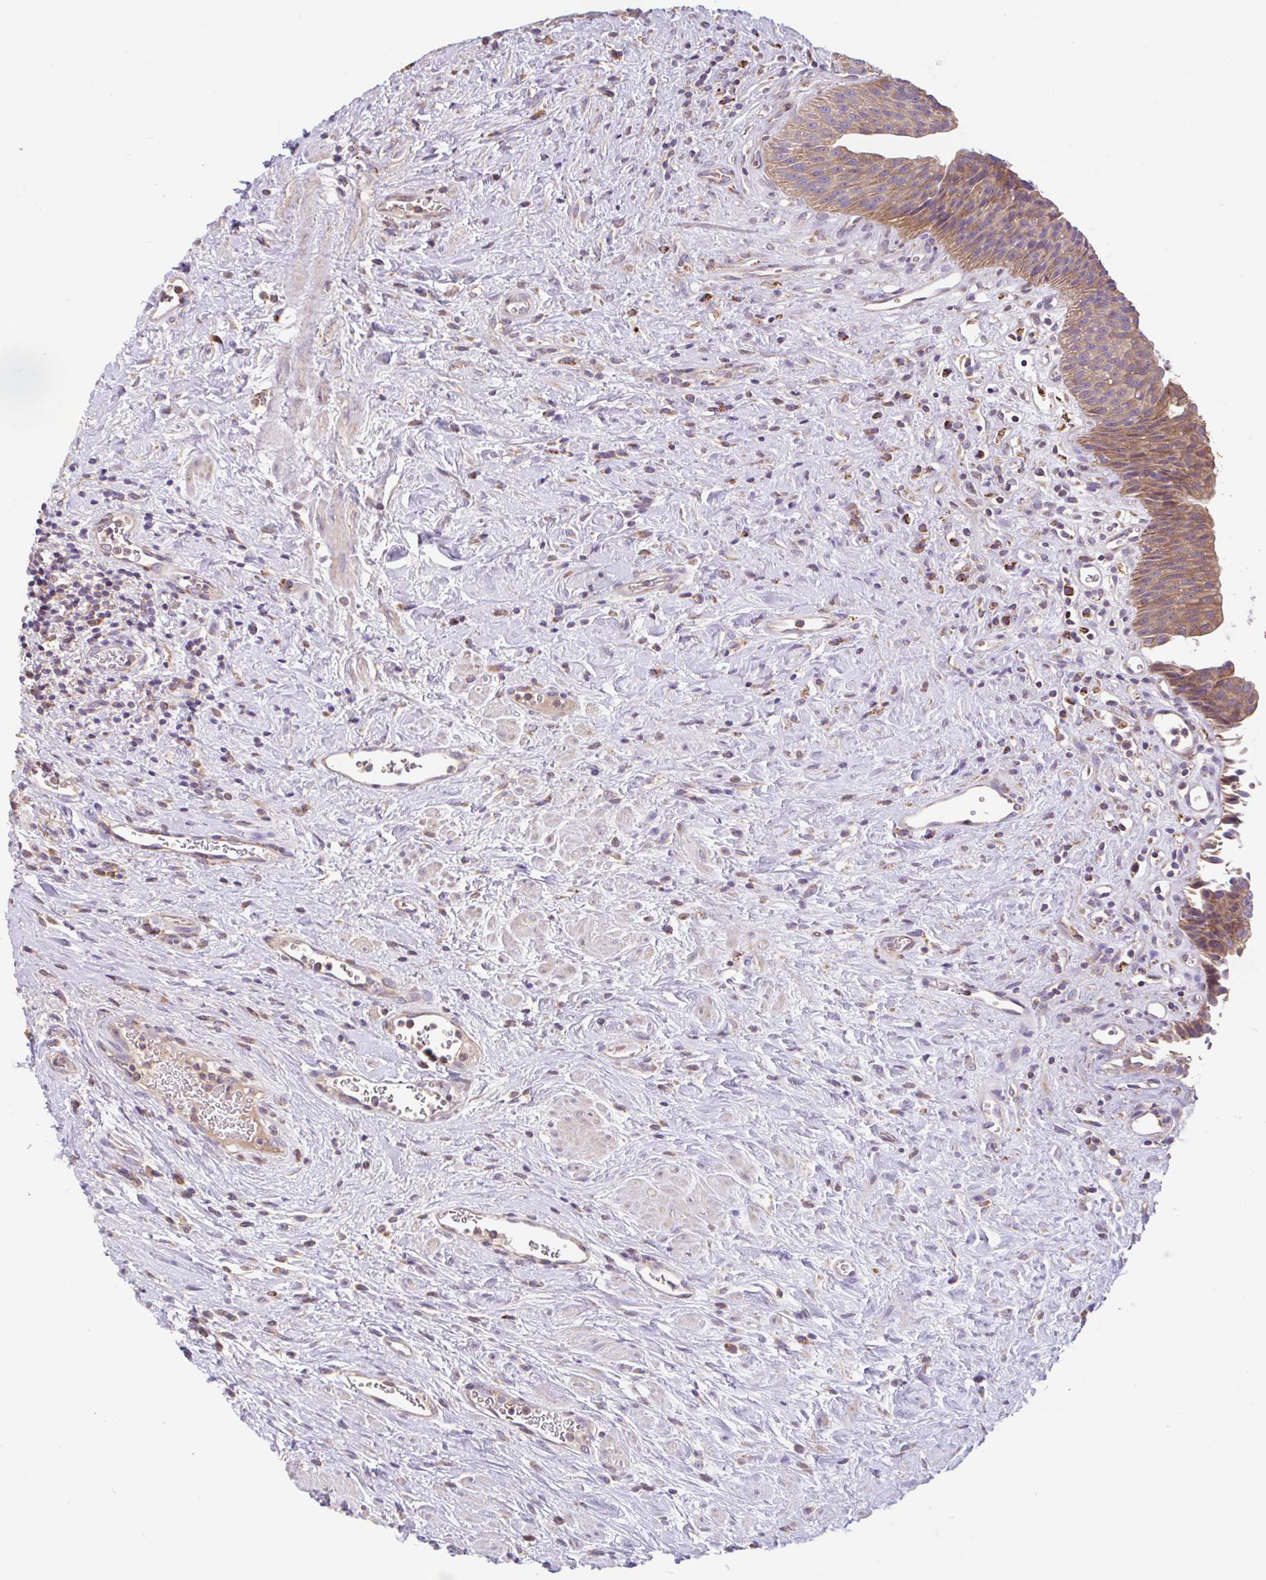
{"staining": {"intensity": "moderate", "quantity": ">75%", "location": "cytoplasmic/membranous"}, "tissue": "urinary bladder", "cell_type": "Urothelial cells", "image_type": "normal", "snomed": [{"axis": "morphology", "description": "Normal tissue, NOS"}, {"axis": "topography", "description": "Urinary bladder"}], "caption": "Human urinary bladder stained with a protein marker shows moderate staining in urothelial cells.", "gene": "RALBP1", "patient": {"sex": "female", "age": 56}}